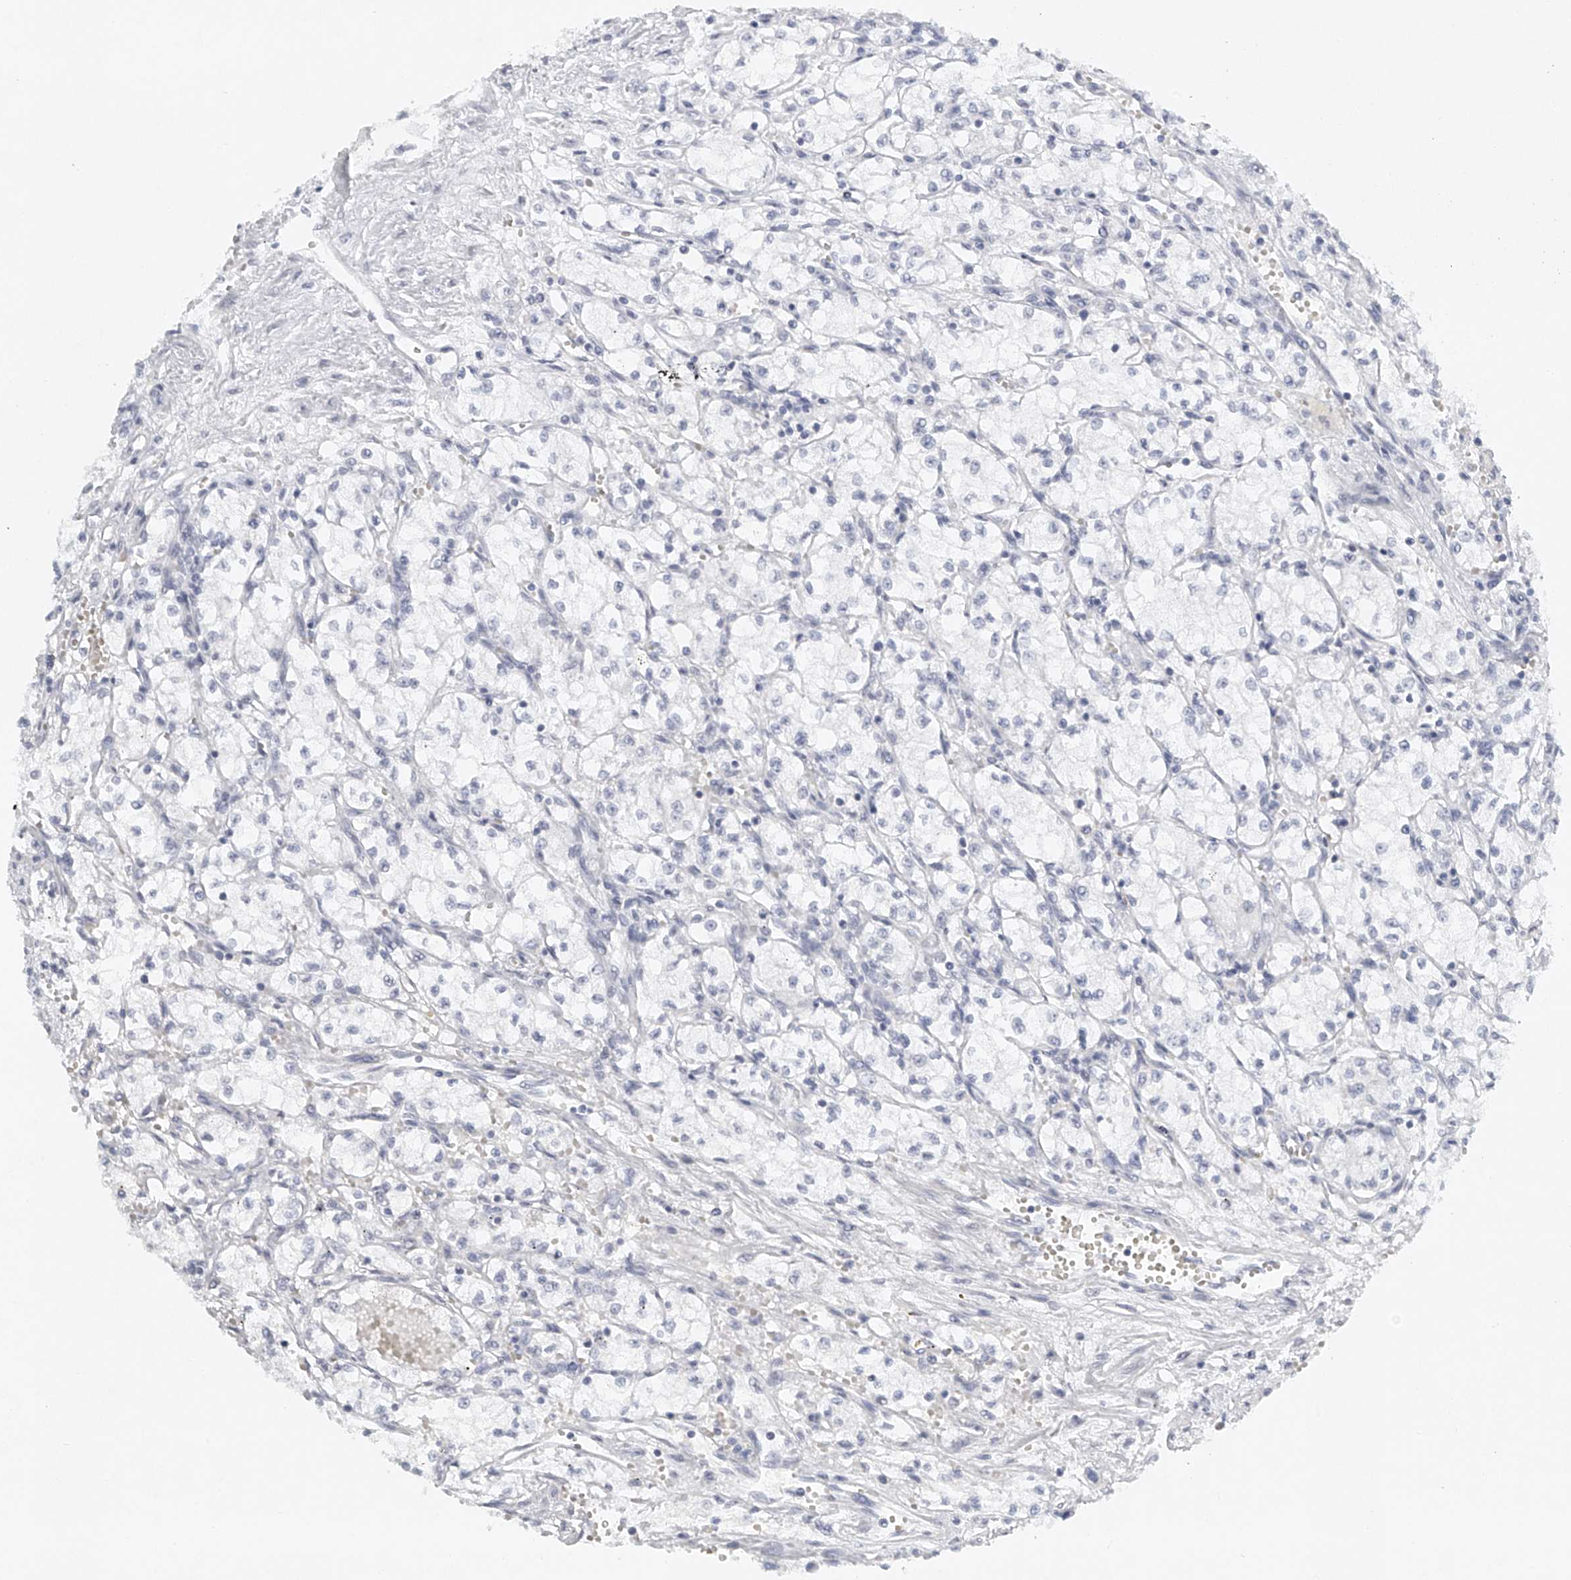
{"staining": {"intensity": "negative", "quantity": "none", "location": "none"}, "tissue": "renal cancer", "cell_type": "Tumor cells", "image_type": "cancer", "snomed": [{"axis": "morphology", "description": "Normal tissue, NOS"}, {"axis": "morphology", "description": "Adenocarcinoma, NOS"}, {"axis": "topography", "description": "Kidney"}], "caption": "IHC of human renal cancer displays no positivity in tumor cells.", "gene": "FAT2", "patient": {"sex": "male", "age": 59}}